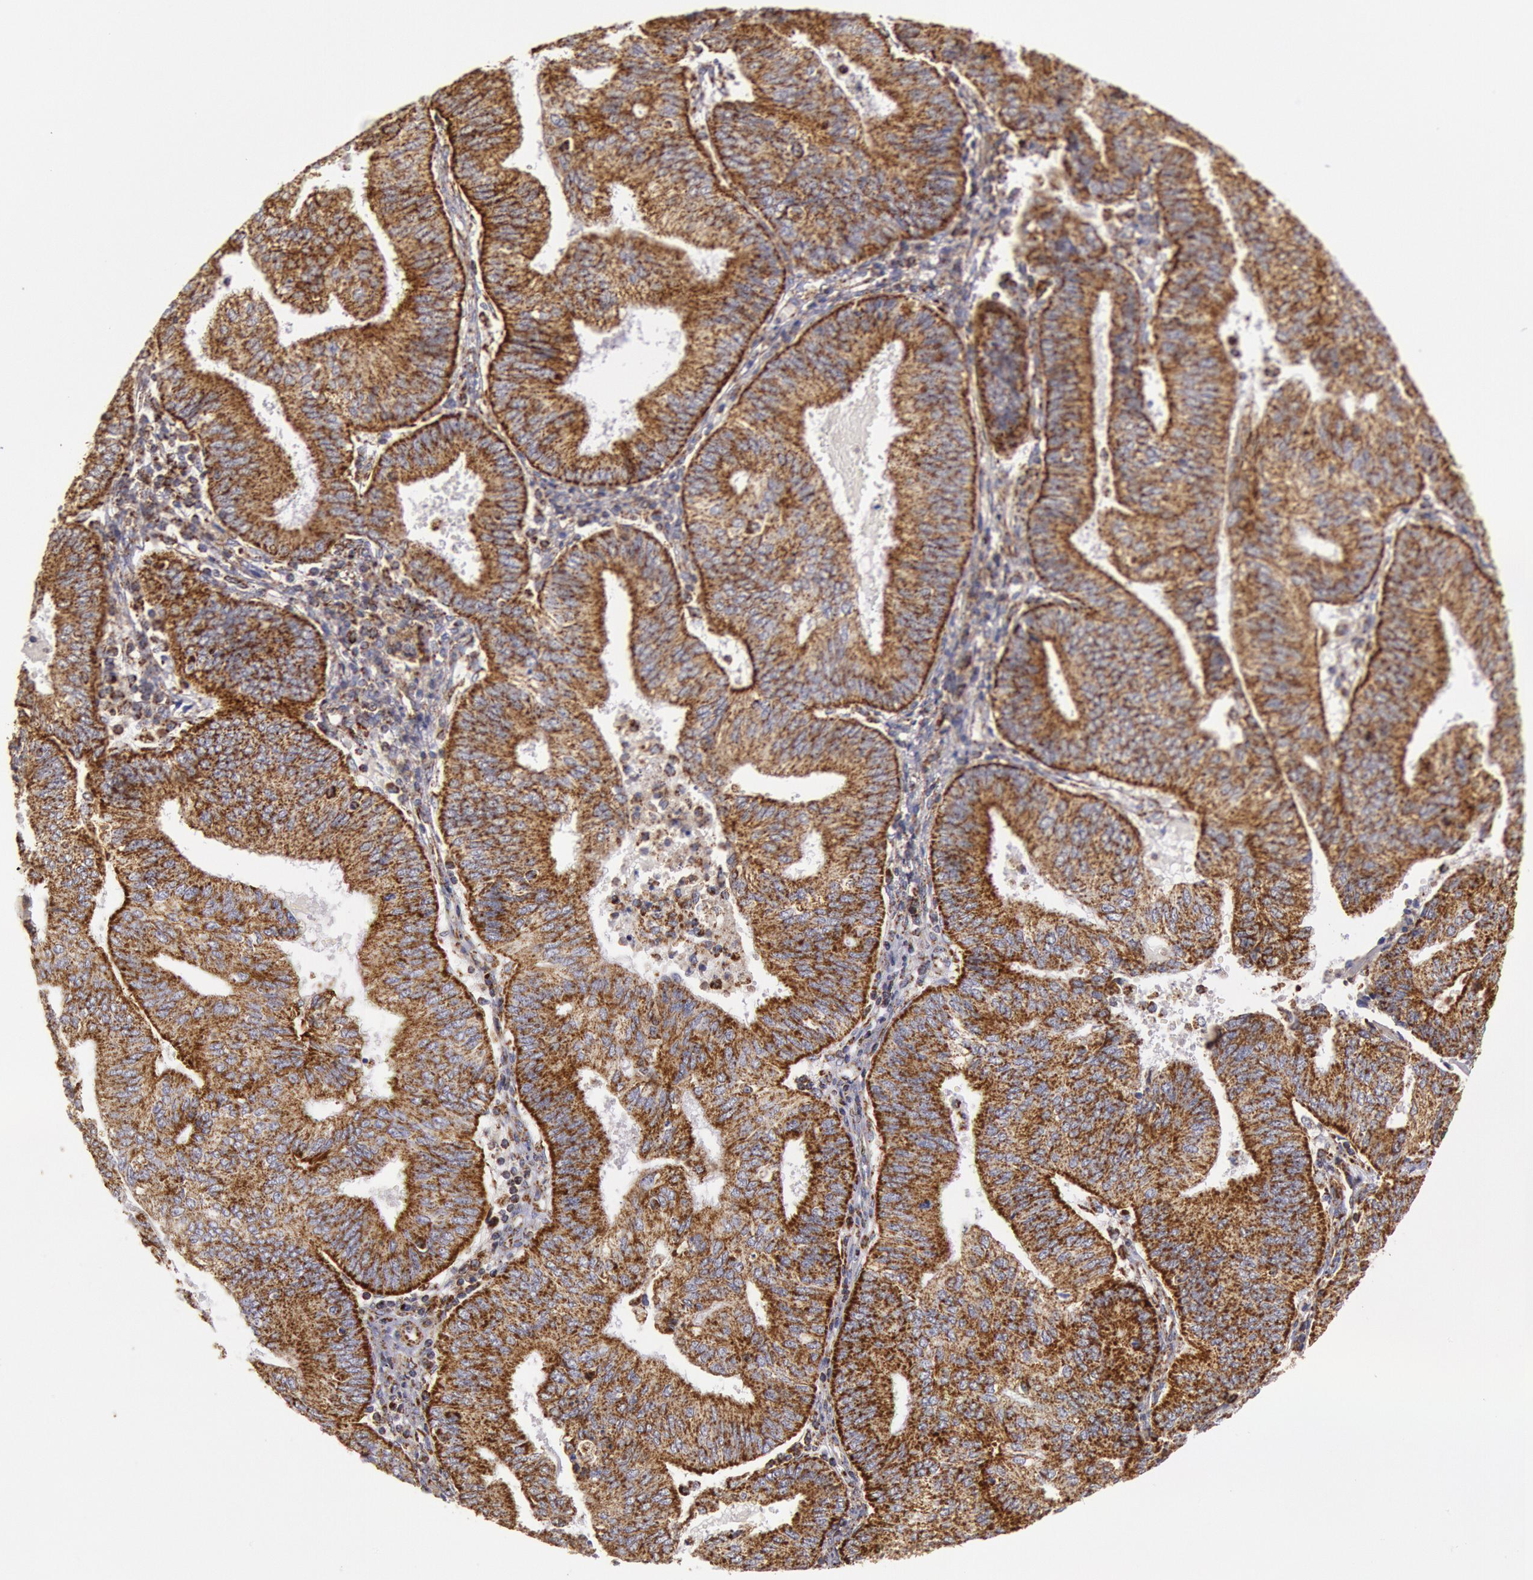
{"staining": {"intensity": "strong", "quantity": ">75%", "location": "cytoplasmic/membranous"}, "tissue": "endometrial cancer", "cell_type": "Tumor cells", "image_type": "cancer", "snomed": [{"axis": "morphology", "description": "Adenocarcinoma, NOS"}, {"axis": "topography", "description": "Endometrium"}], "caption": "Strong cytoplasmic/membranous protein staining is identified in about >75% of tumor cells in endometrial adenocarcinoma. (brown staining indicates protein expression, while blue staining denotes nuclei).", "gene": "CYC1", "patient": {"sex": "female", "age": 55}}